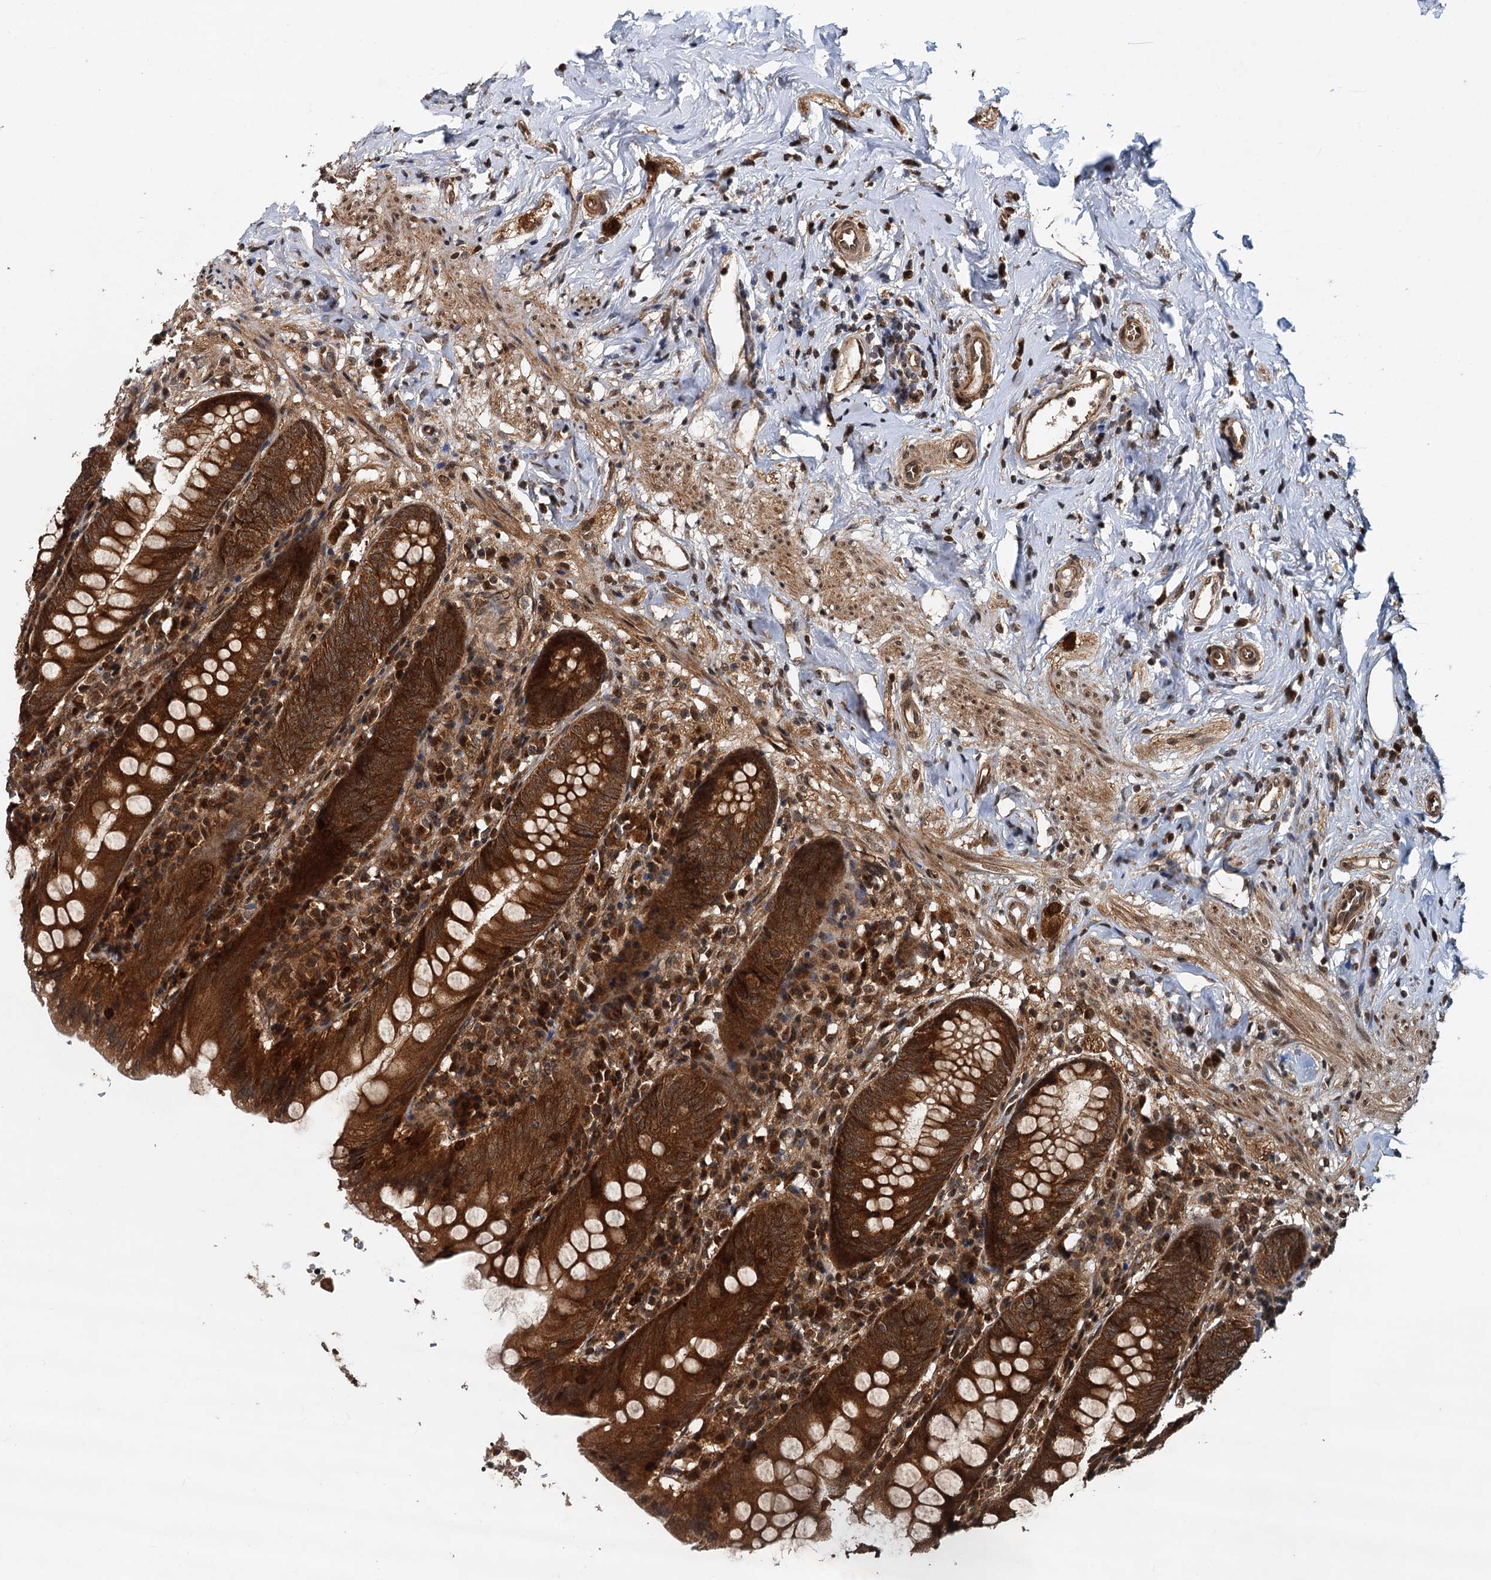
{"staining": {"intensity": "strong", "quantity": ">75%", "location": "cytoplasmic/membranous"}, "tissue": "appendix", "cell_type": "Glandular cells", "image_type": "normal", "snomed": [{"axis": "morphology", "description": "Normal tissue, NOS"}, {"axis": "topography", "description": "Appendix"}], "caption": "Strong cytoplasmic/membranous expression for a protein is identified in about >75% of glandular cells of normal appendix using immunohistochemistry (IHC).", "gene": "STUB1", "patient": {"sex": "female", "age": 54}}